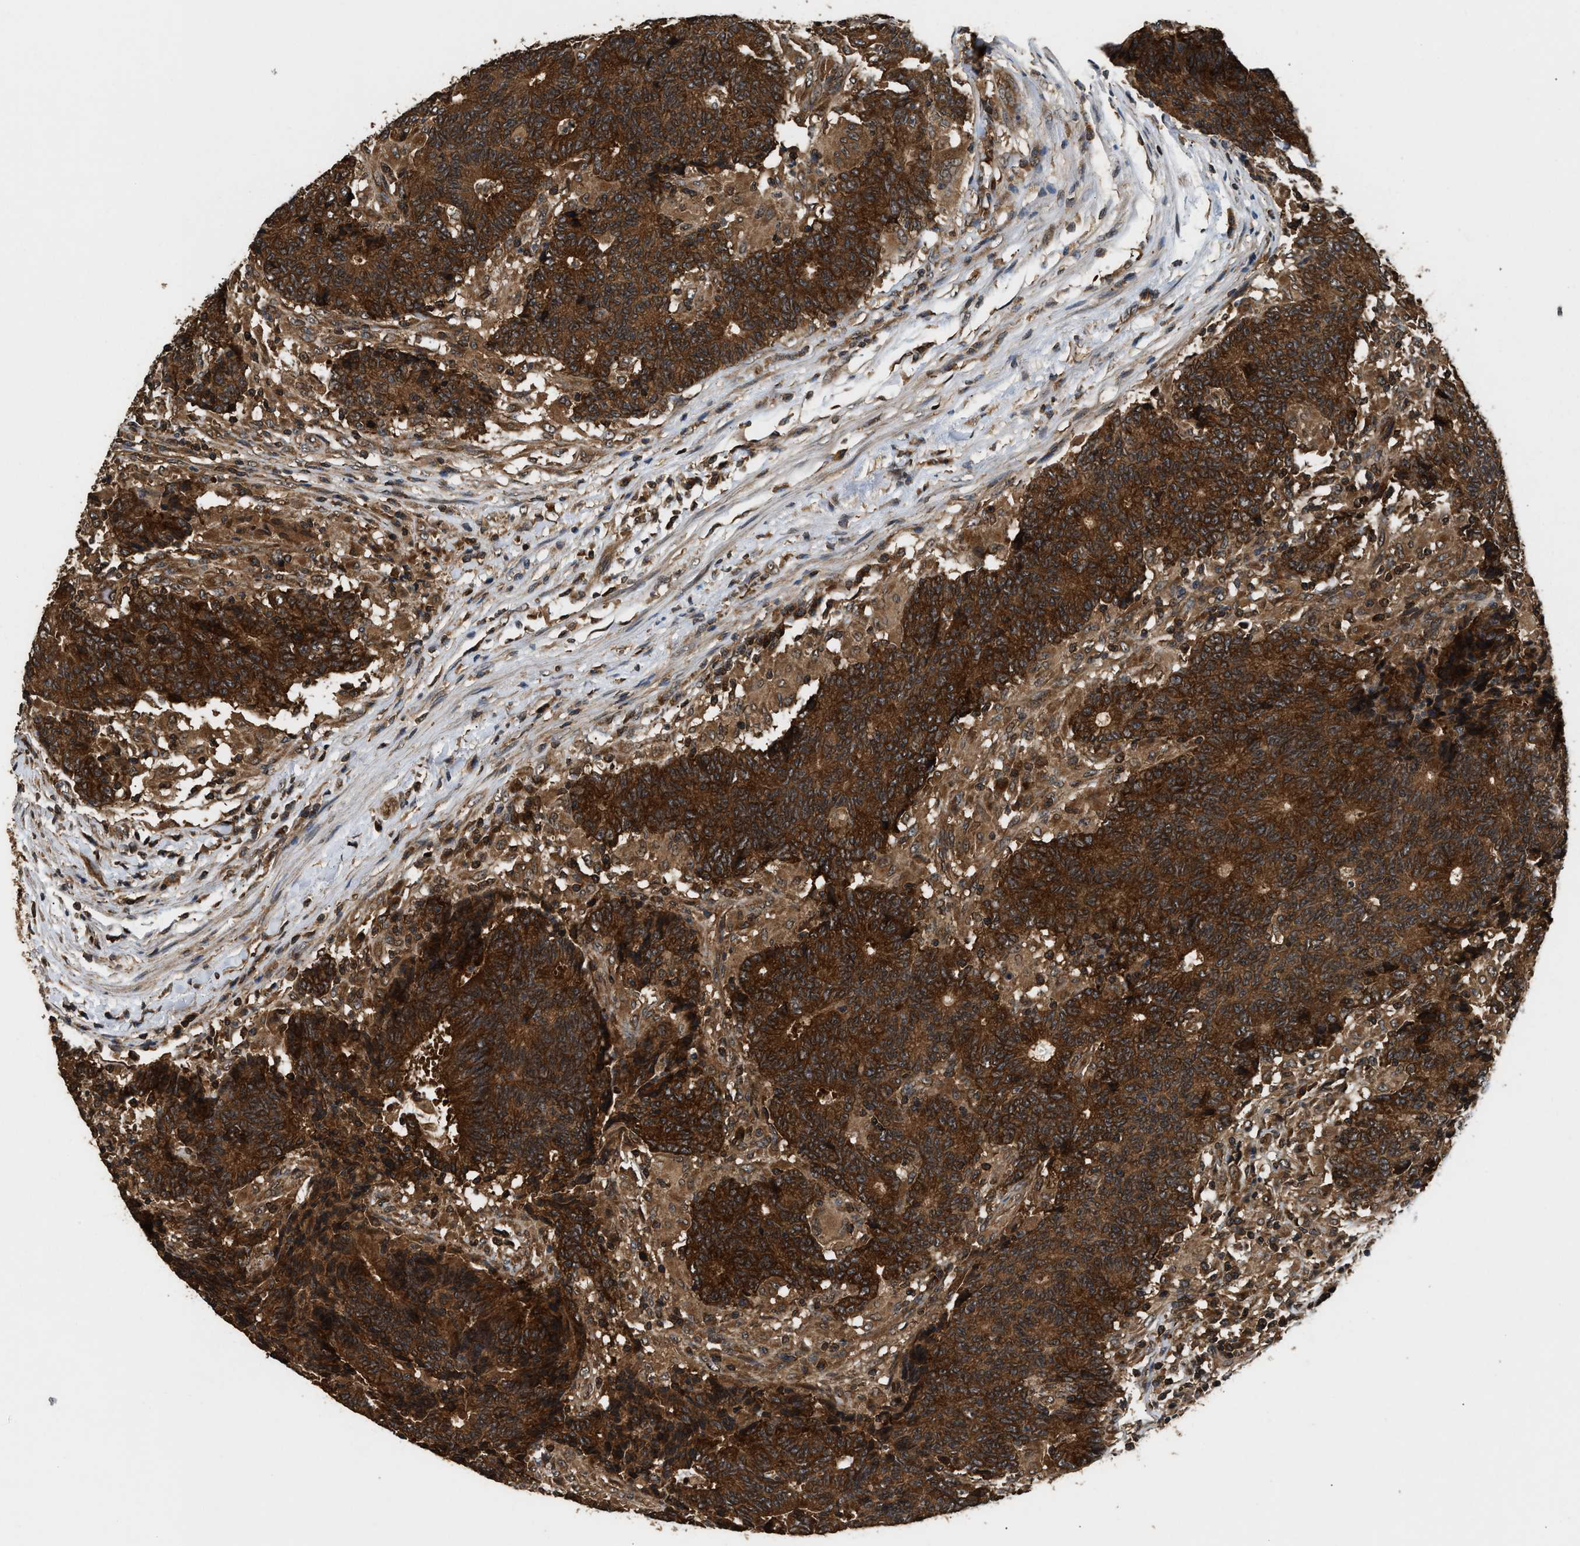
{"staining": {"intensity": "strong", "quantity": ">75%", "location": "cytoplasmic/membranous"}, "tissue": "colorectal cancer", "cell_type": "Tumor cells", "image_type": "cancer", "snomed": [{"axis": "morphology", "description": "Normal tissue, NOS"}, {"axis": "morphology", "description": "Adenocarcinoma, NOS"}, {"axis": "topography", "description": "Colon"}], "caption": "A high-resolution image shows immunohistochemistry (IHC) staining of colorectal adenocarcinoma, which reveals strong cytoplasmic/membranous staining in approximately >75% of tumor cells.", "gene": "DNAJC2", "patient": {"sex": "female", "age": 75}}